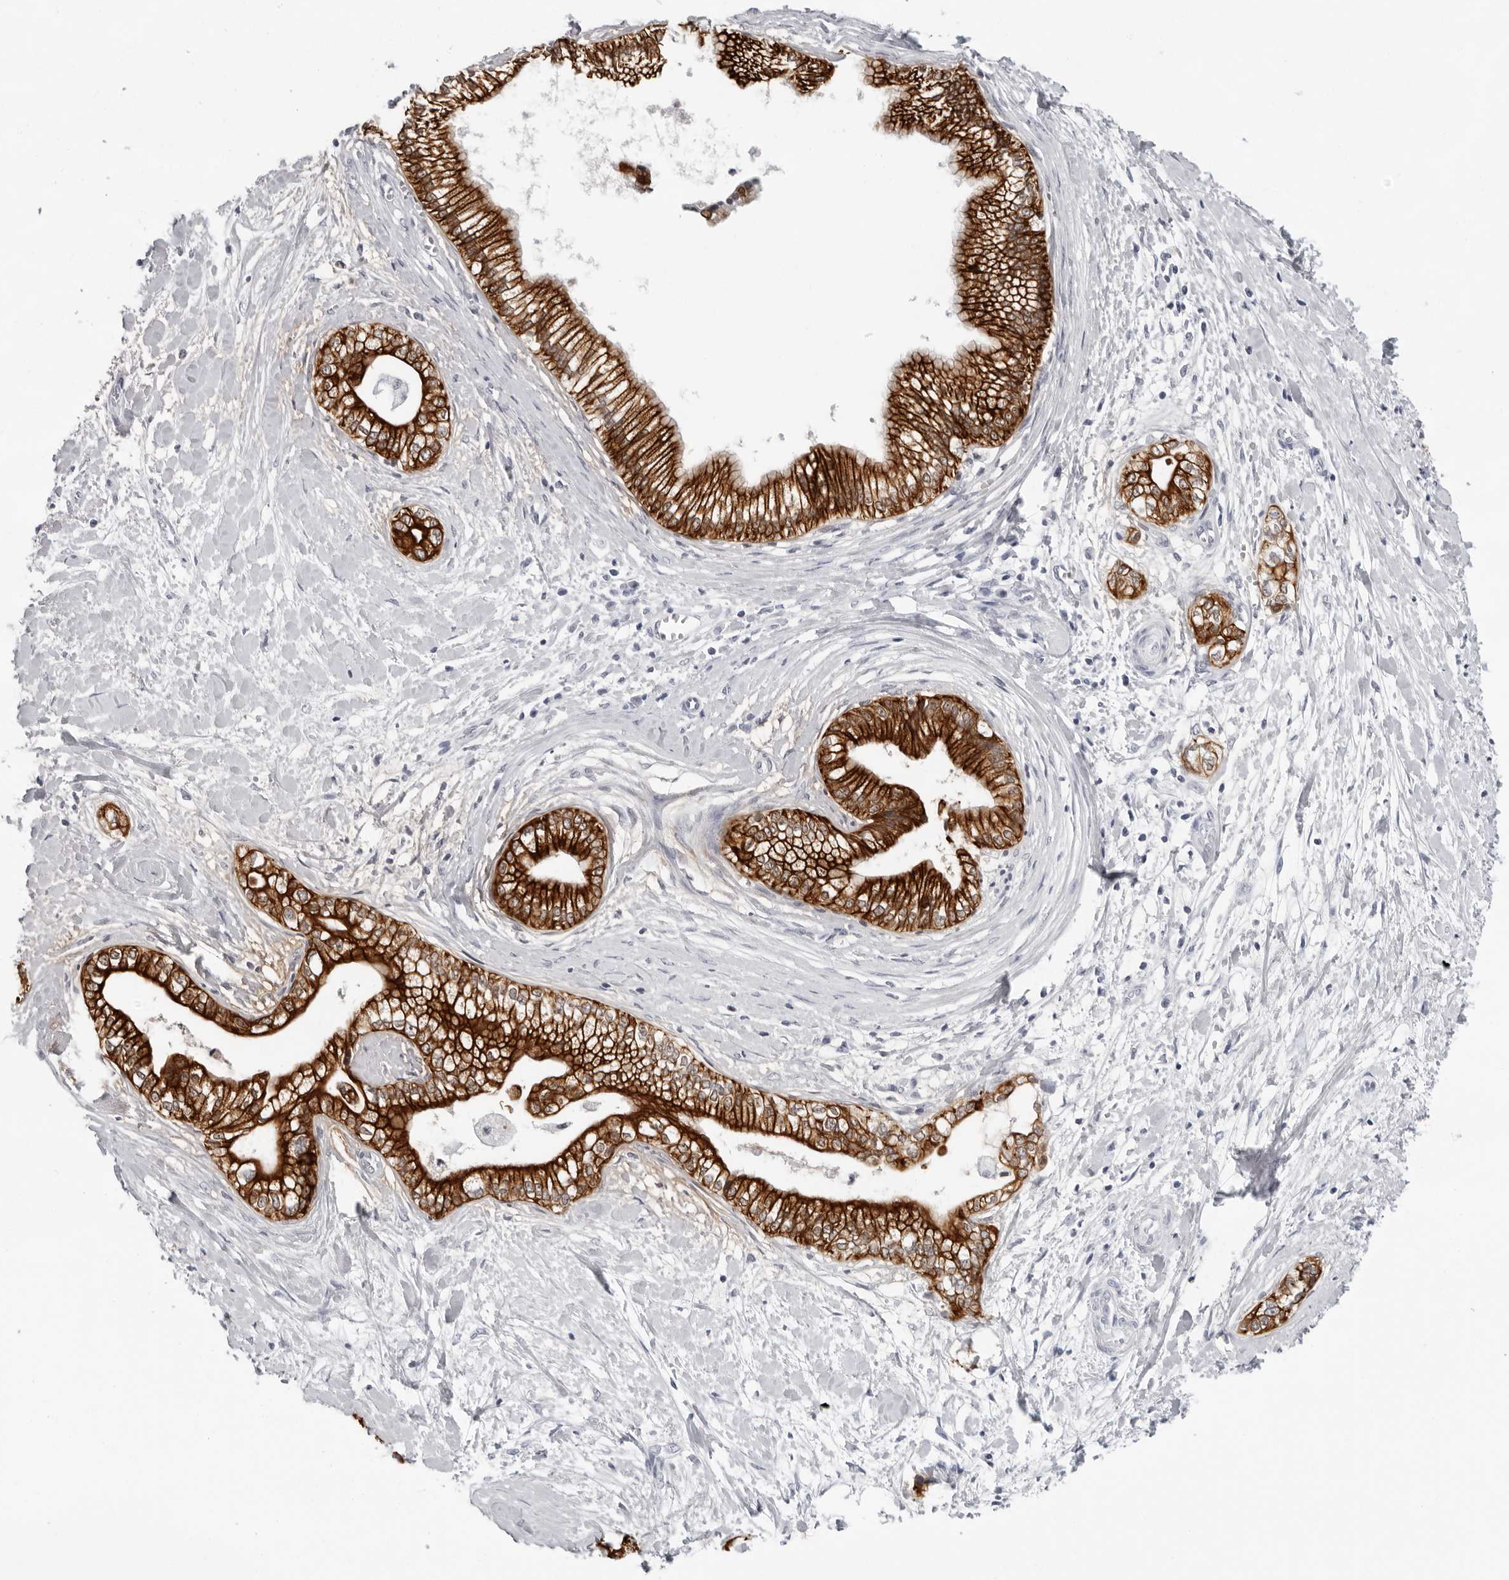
{"staining": {"intensity": "strong", "quantity": ">75%", "location": "cytoplasmic/membranous"}, "tissue": "pancreatic cancer", "cell_type": "Tumor cells", "image_type": "cancer", "snomed": [{"axis": "morphology", "description": "Adenocarcinoma, NOS"}, {"axis": "topography", "description": "Pancreas"}], "caption": "The image reveals immunohistochemical staining of adenocarcinoma (pancreatic). There is strong cytoplasmic/membranous positivity is seen in about >75% of tumor cells. Nuclei are stained in blue.", "gene": "CCDC28B", "patient": {"sex": "male", "age": 68}}